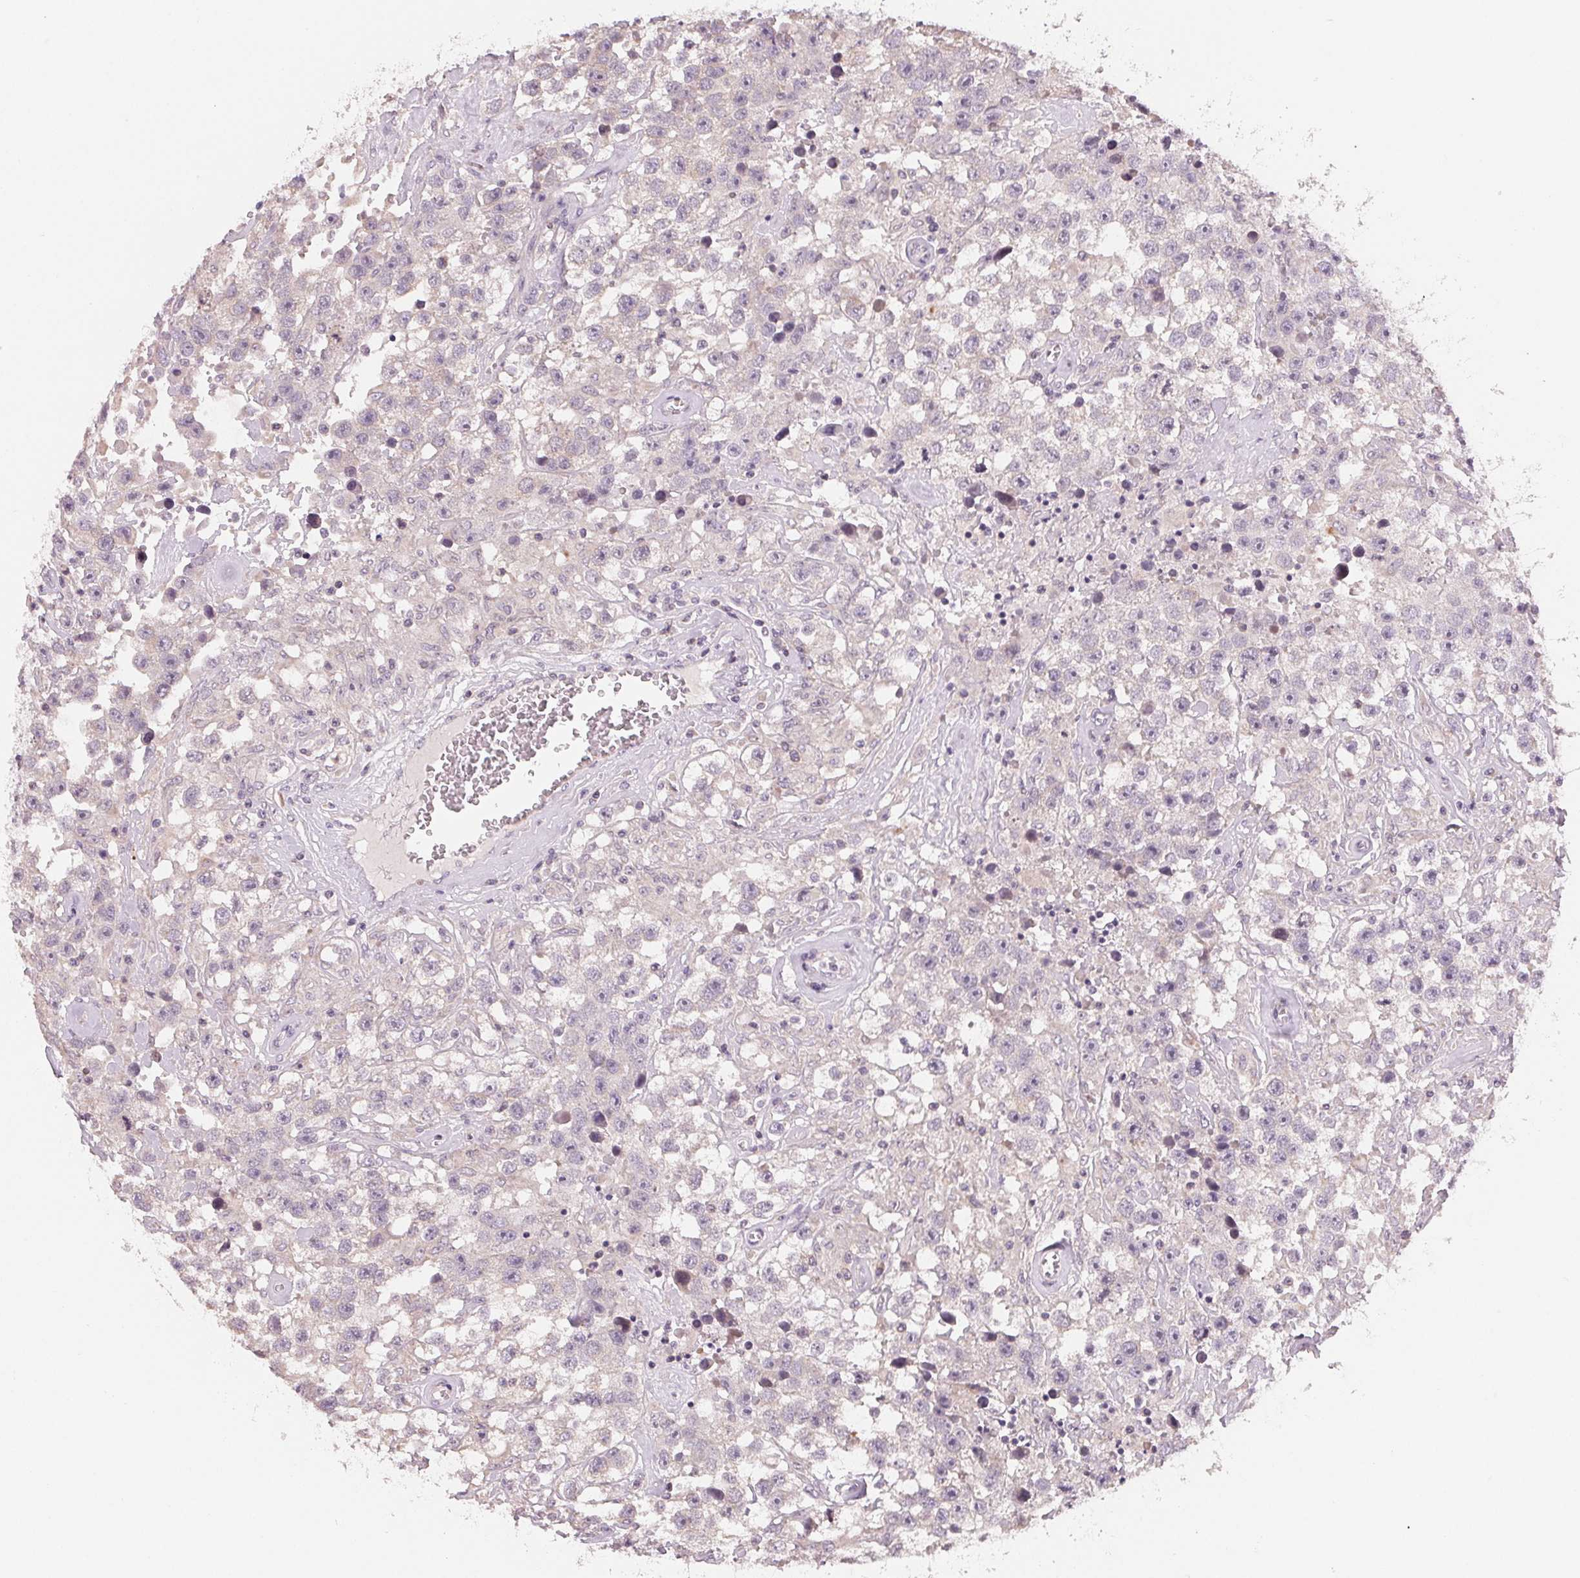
{"staining": {"intensity": "negative", "quantity": "none", "location": "none"}, "tissue": "testis cancer", "cell_type": "Tumor cells", "image_type": "cancer", "snomed": [{"axis": "morphology", "description": "Seminoma, NOS"}, {"axis": "topography", "description": "Testis"}], "caption": "High magnification brightfield microscopy of testis cancer (seminoma) stained with DAB (brown) and counterstained with hematoxylin (blue): tumor cells show no significant expression.", "gene": "AQP8", "patient": {"sex": "male", "age": 43}}